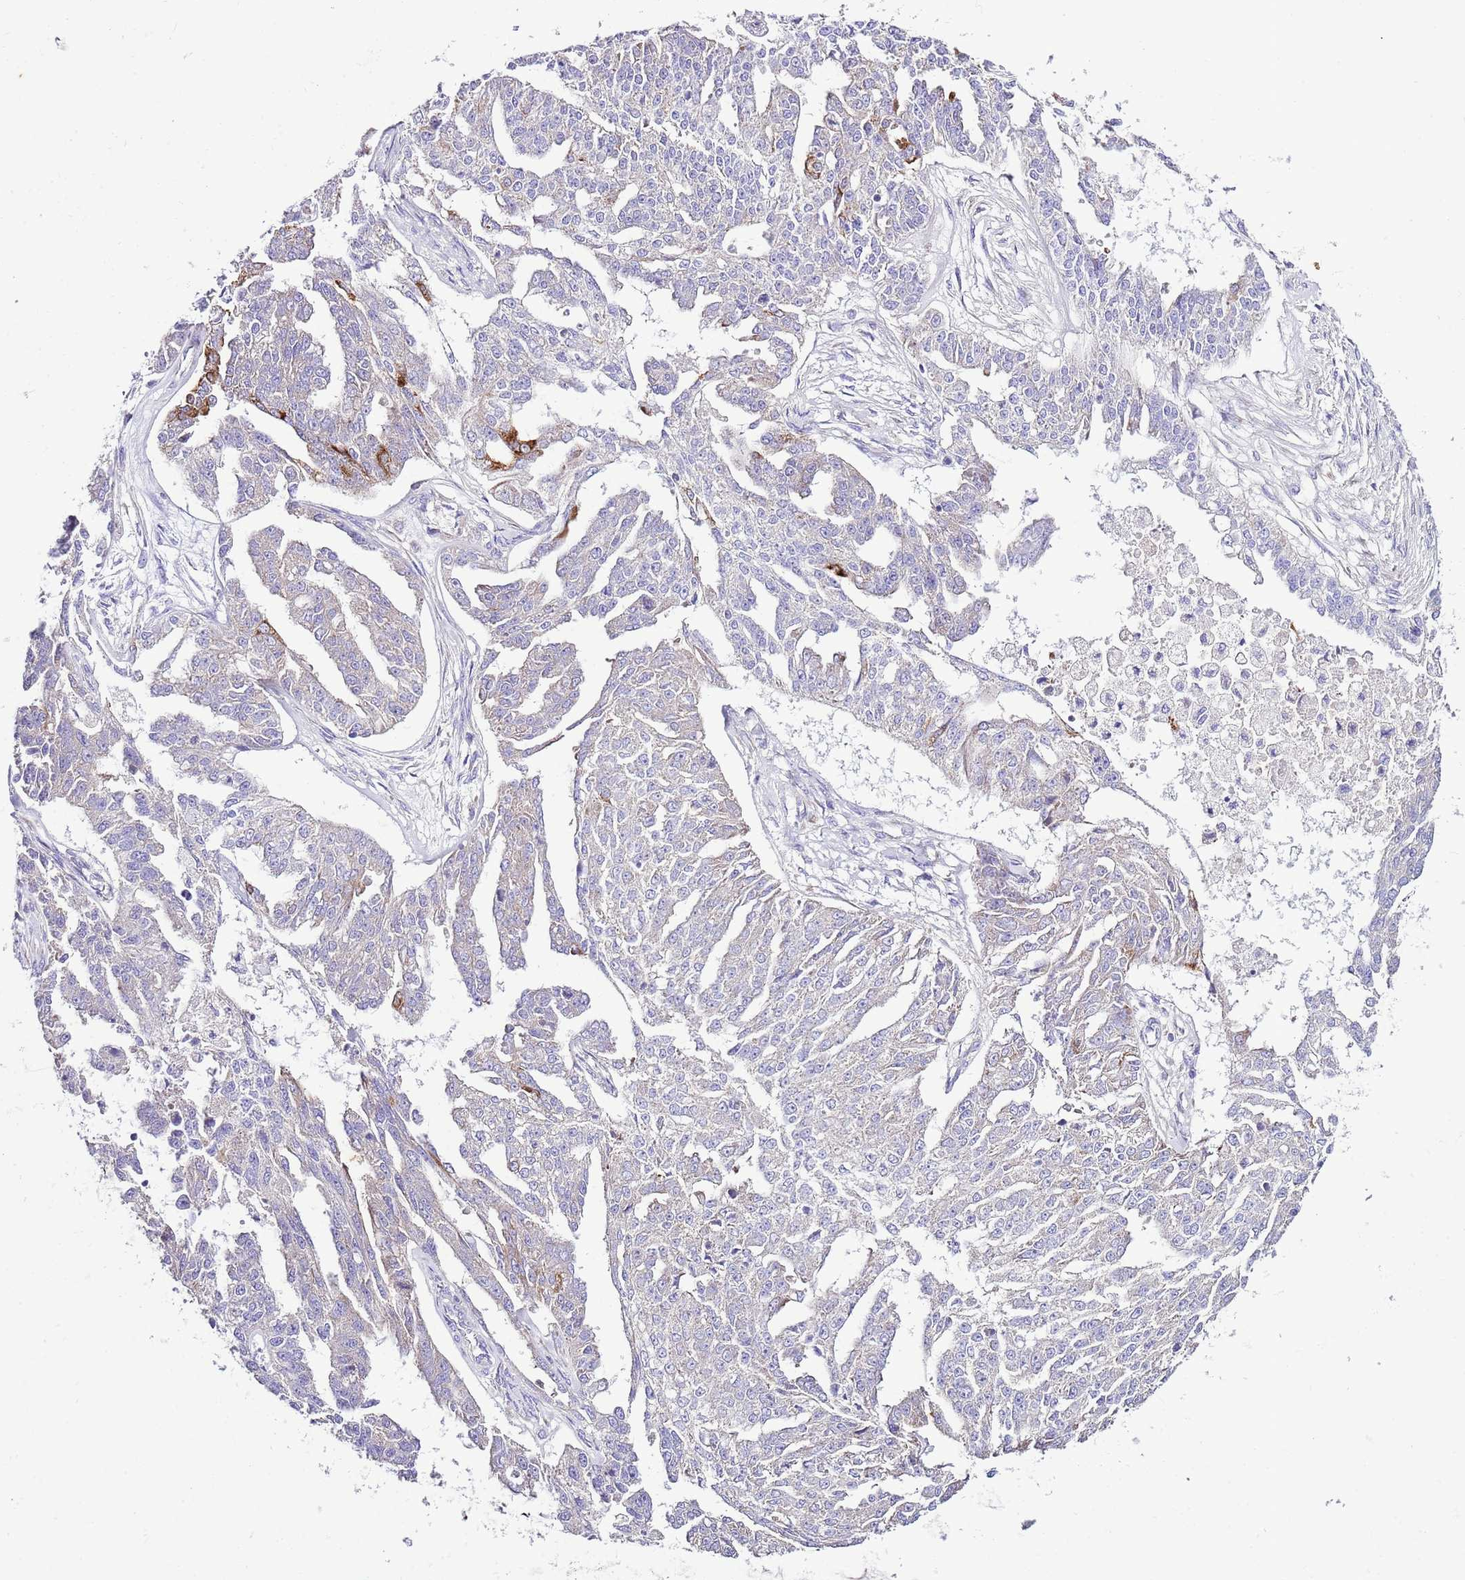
{"staining": {"intensity": "strong", "quantity": "<25%", "location": "cytoplasmic/membranous"}, "tissue": "ovarian cancer", "cell_type": "Tumor cells", "image_type": "cancer", "snomed": [{"axis": "morphology", "description": "Cystadenocarcinoma, serous, NOS"}, {"axis": "topography", "description": "Ovary"}], "caption": "A histopathology image of serous cystadenocarcinoma (ovarian) stained for a protein demonstrates strong cytoplasmic/membranous brown staining in tumor cells.", "gene": "RPS10", "patient": {"sex": "female", "age": 58}}